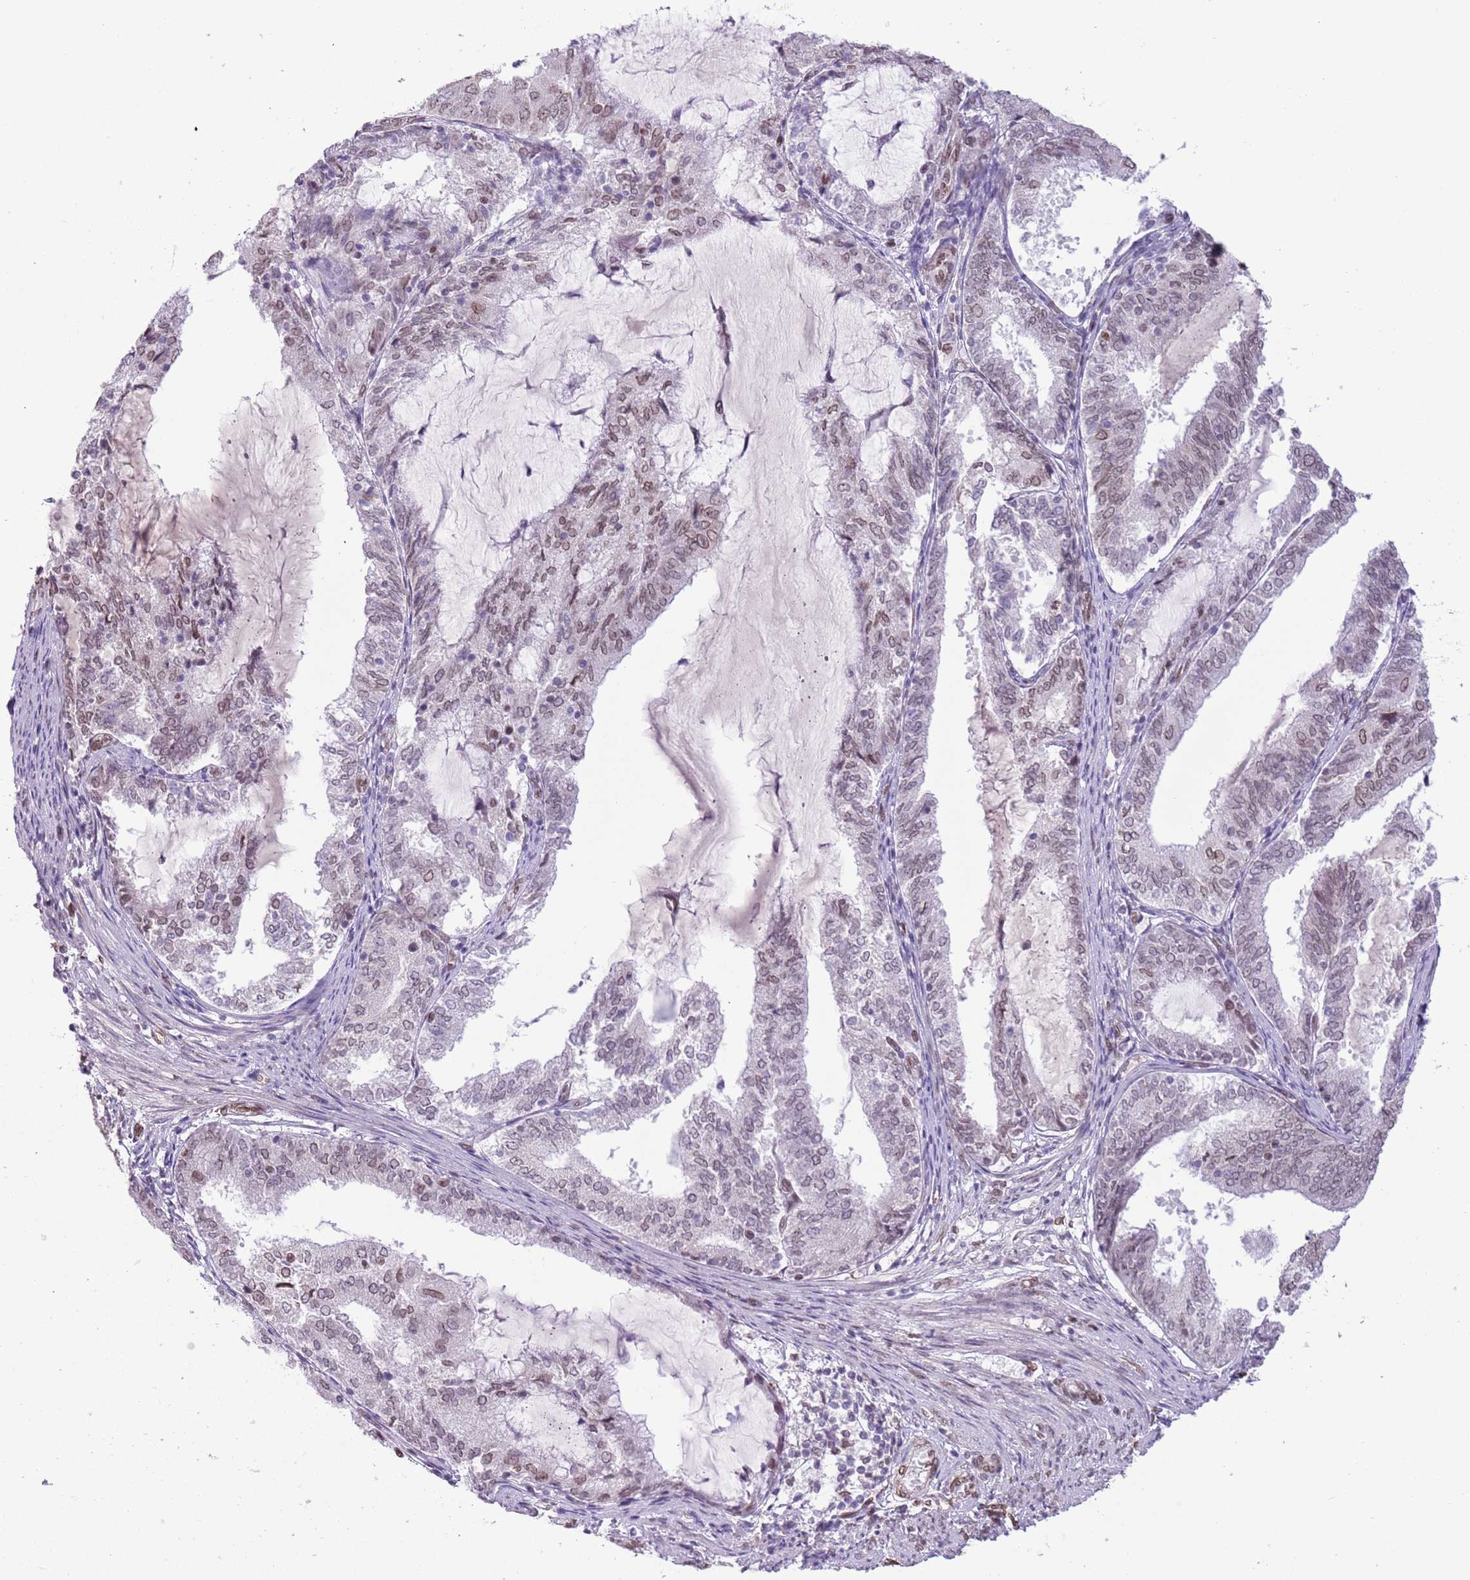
{"staining": {"intensity": "moderate", "quantity": "25%-75%", "location": "cytoplasmic/membranous,nuclear"}, "tissue": "endometrial cancer", "cell_type": "Tumor cells", "image_type": "cancer", "snomed": [{"axis": "morphology", "description": "Adenocarcinoma, NOS"}, {"axis": "topography", "description": "Endometrium"}], "caption": "Adenocarcinoma (endometrial) stained for a protein demonstrates moderate cytoplasmic/membranous and nuclear positivity in tumor cells.", "gene": "ZGLP1", "patient": {"sex": "female", "age": 81}}